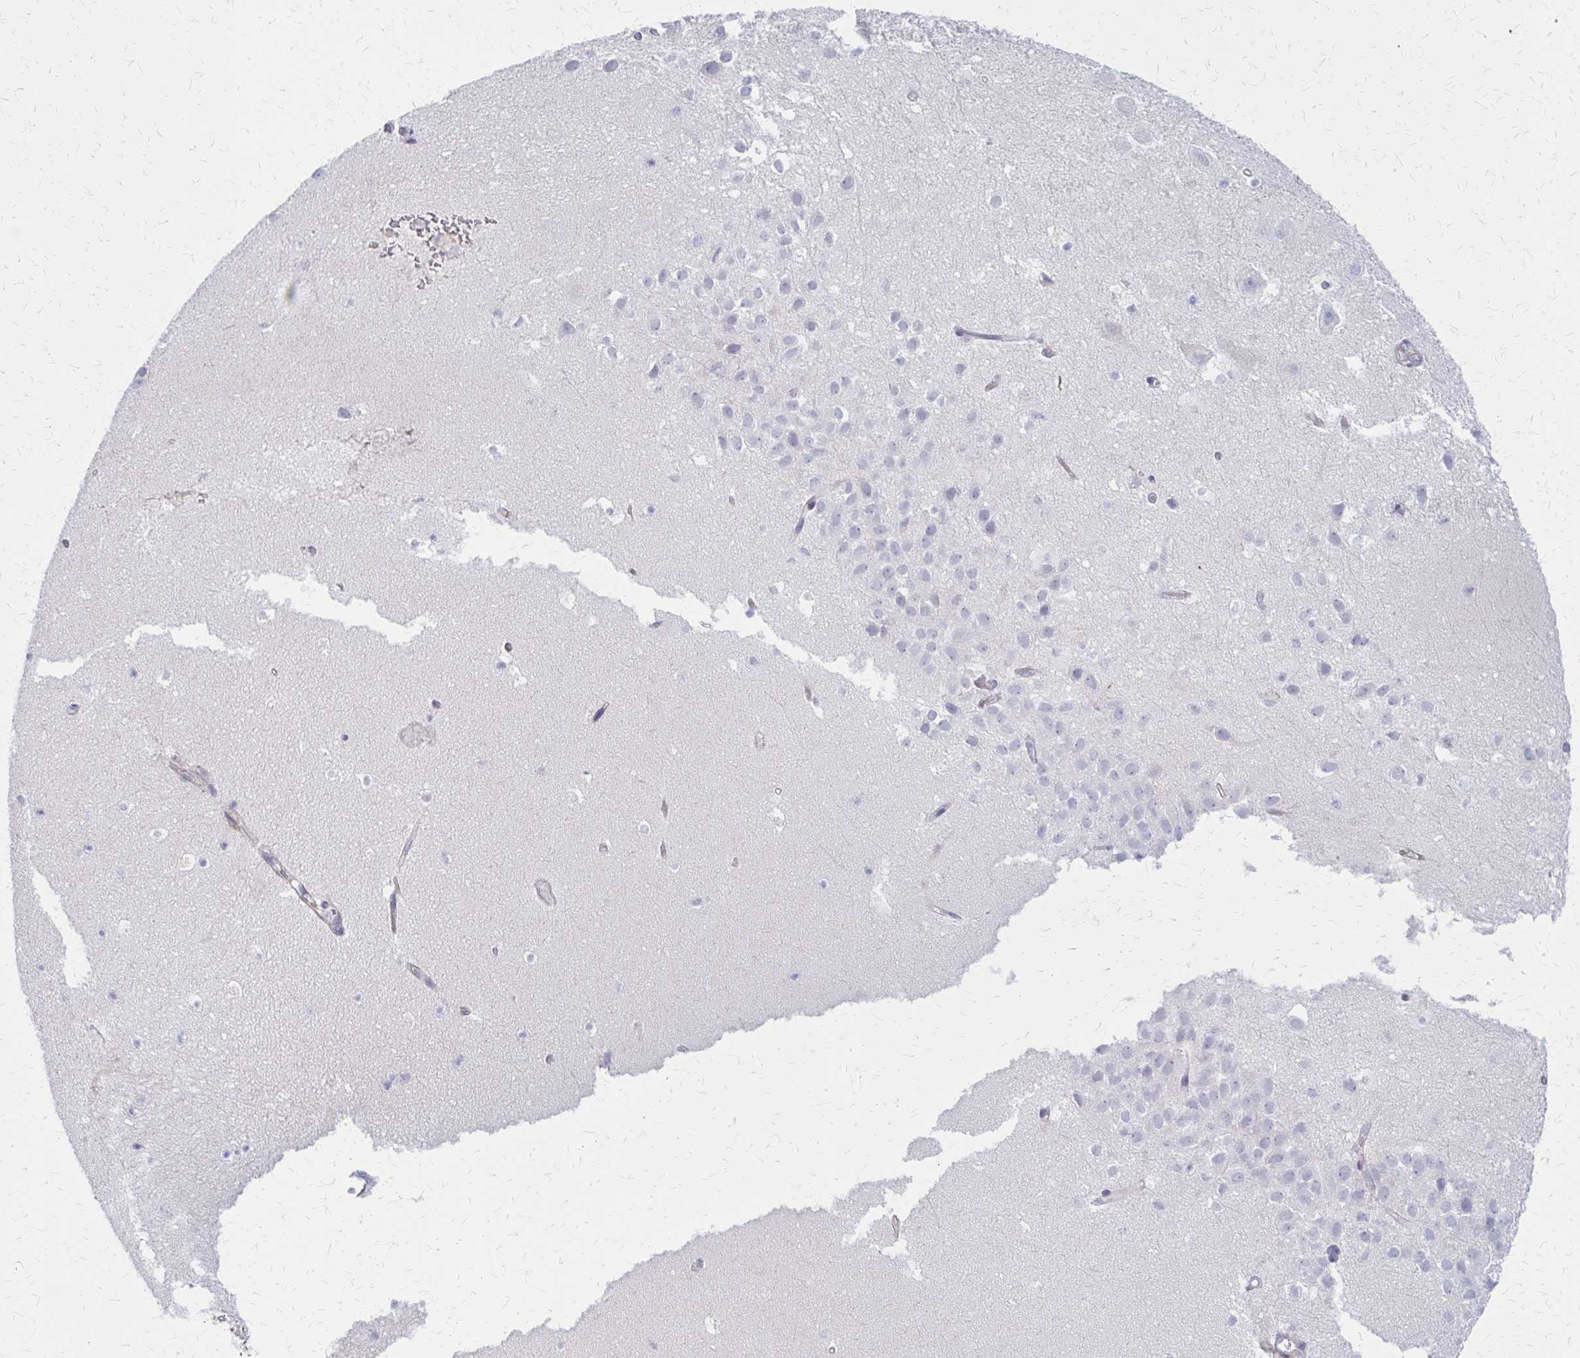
{"staining": {"intensity": "negative", "quantity": "none", "location": "none"}, "tissue": "hippocampus", "cell_type": "Glial cells", "image_type": "normal", "snomed": [{"axis": "morphology", "description": "Normal tissue, NOS"}, {"axis": "topography", "description": "Hippocampus"}], "caption": "Immunohistochemistry of normal human hippocampus demonstrates no positivity in glial cells.", "gene": "GLYATL2", "patient": {"sex": "male", "age": 26}}